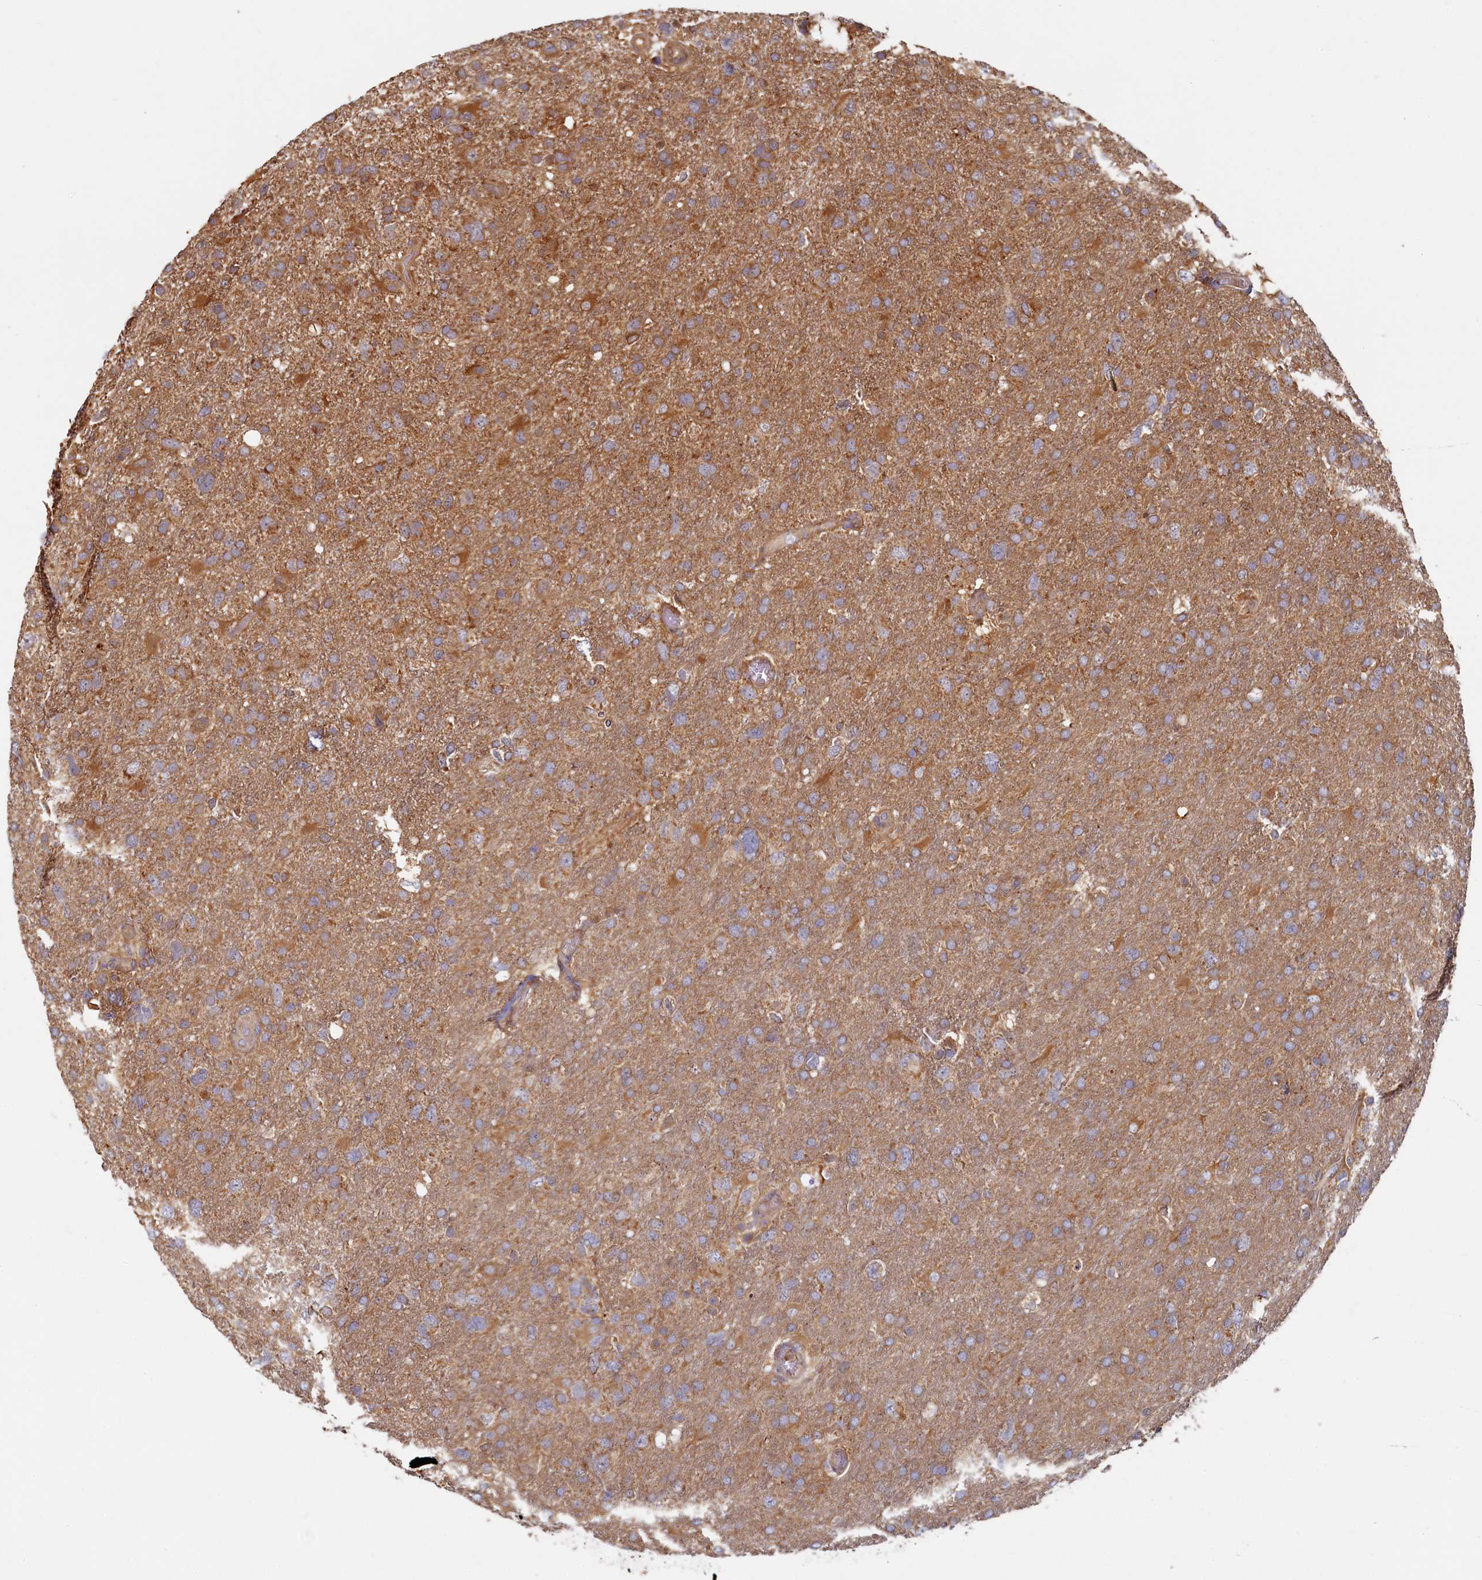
{"staining": {"intensity": "moderate", "quantity": ">75%", "location": "cytoplasmic/membranous"}, "tissue": "glioma", "cell_type": "Tumor cells", "image_type": "cancer", "snomed": [{"axis": "morphology", "description": "Glioma, malignant, High grade"}, {"axis": "topography", "description": "Brain"}], "caption": "Moderate cytoplasmic/membranous positivity is seen in approximately >75% of tumor cells in glioma.", "gene": "TIMM8B", "patient": {"sex": "male", "age": 61}}